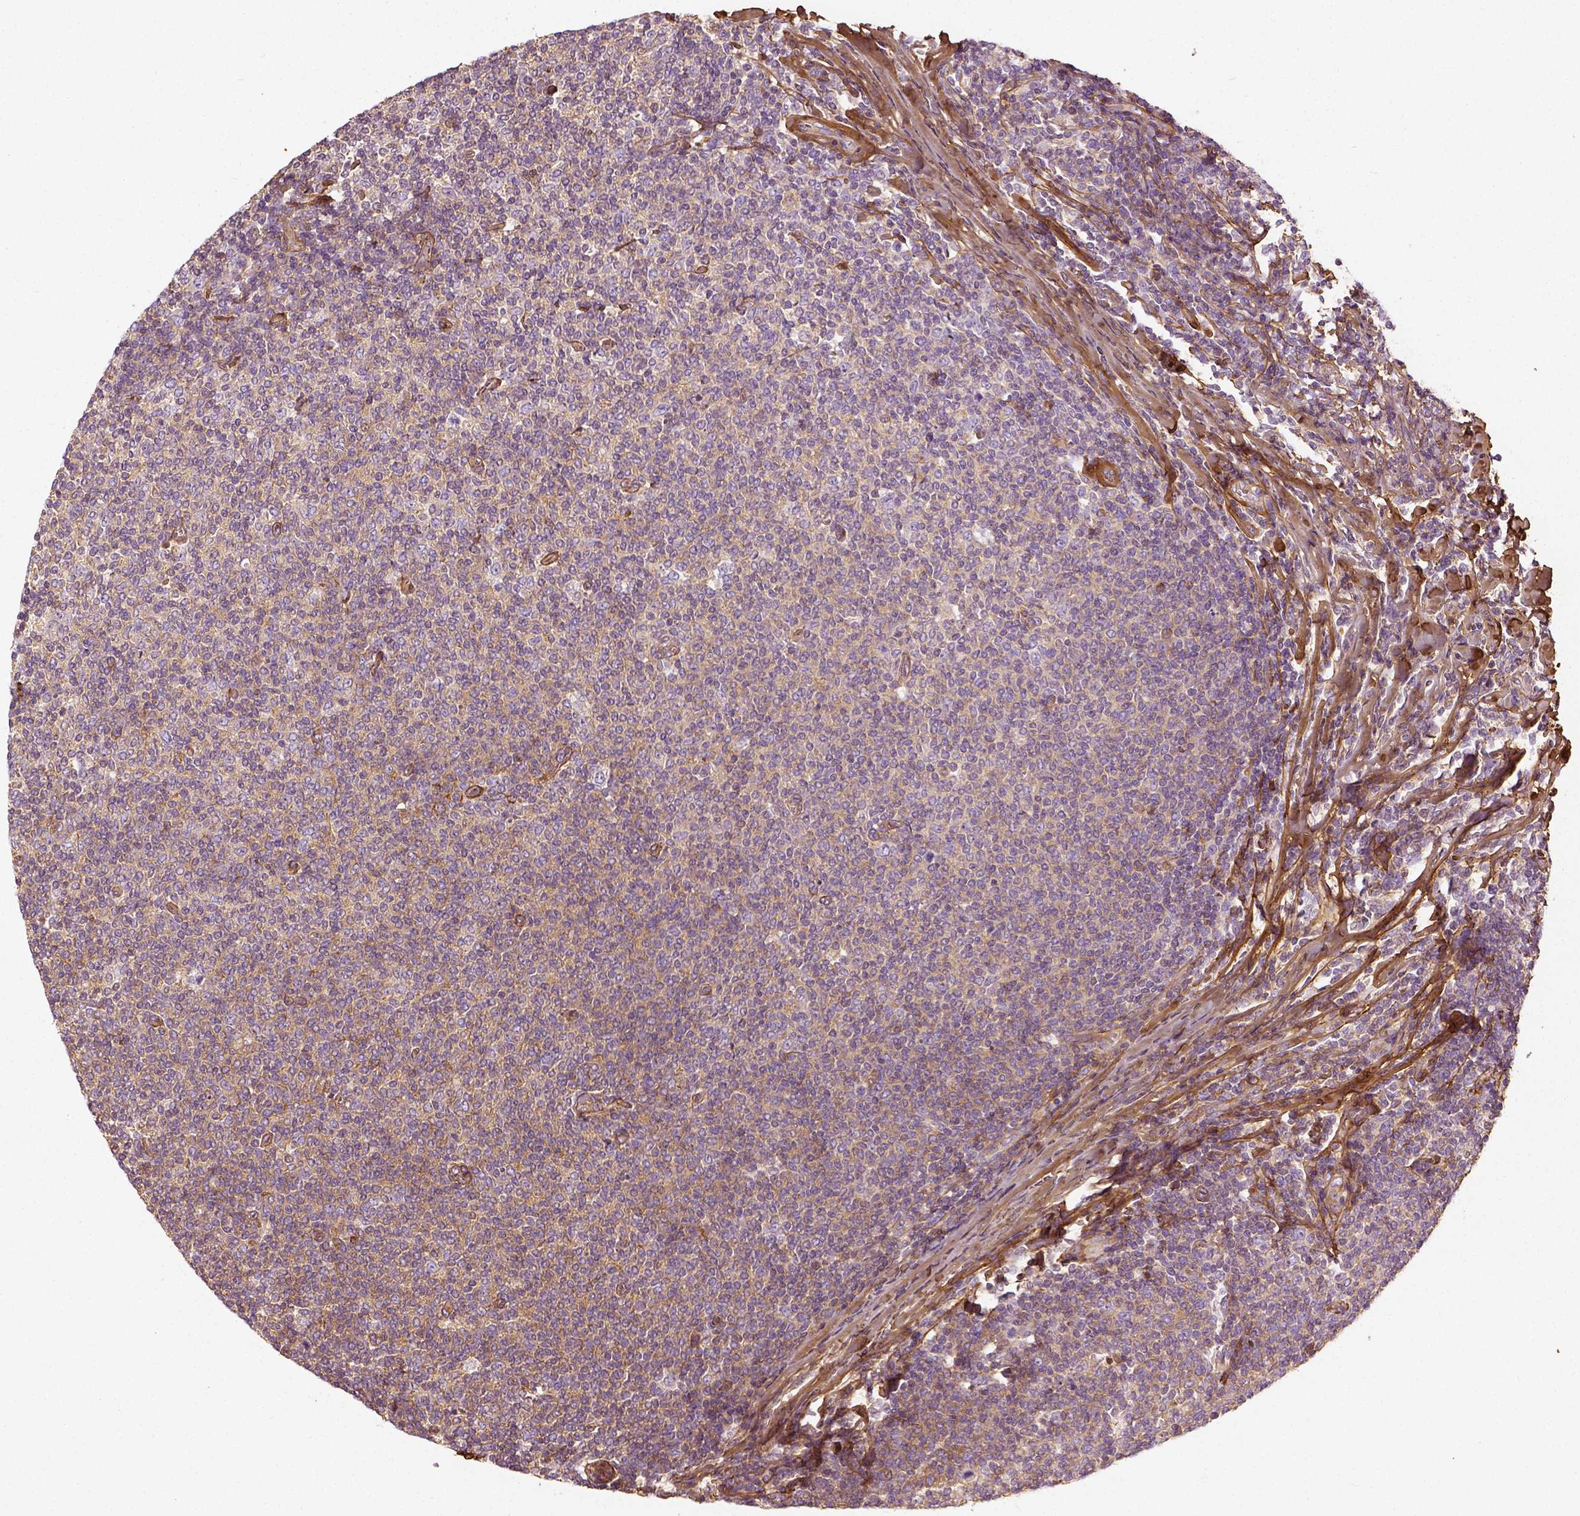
{"staining": {"intensity": "moderate", "quantity": ">75%", "location": "cytoplasmic/membranous"}, "tissue": "lymphoma", "cell_type": "Tumor cells", "image_type": "cancer", "snomed": [{"axis": "morphology", "description": "Malignant lymphoma, non-Hodgkin's type, Low grade"}, {"axis": "topography", "description": "Lymph node"}], "caption": "Tumor cells demonstrate medium levels of moderate cytoplasmic/membranous staining in approximately >75% of cells in low-grade malignant lymphoma, non-Hodgkin's type. (IHC, brightfield microscopy, high magnification).", "gene": "COL6A2", "patient": {"sex": "male", "age": 52}}